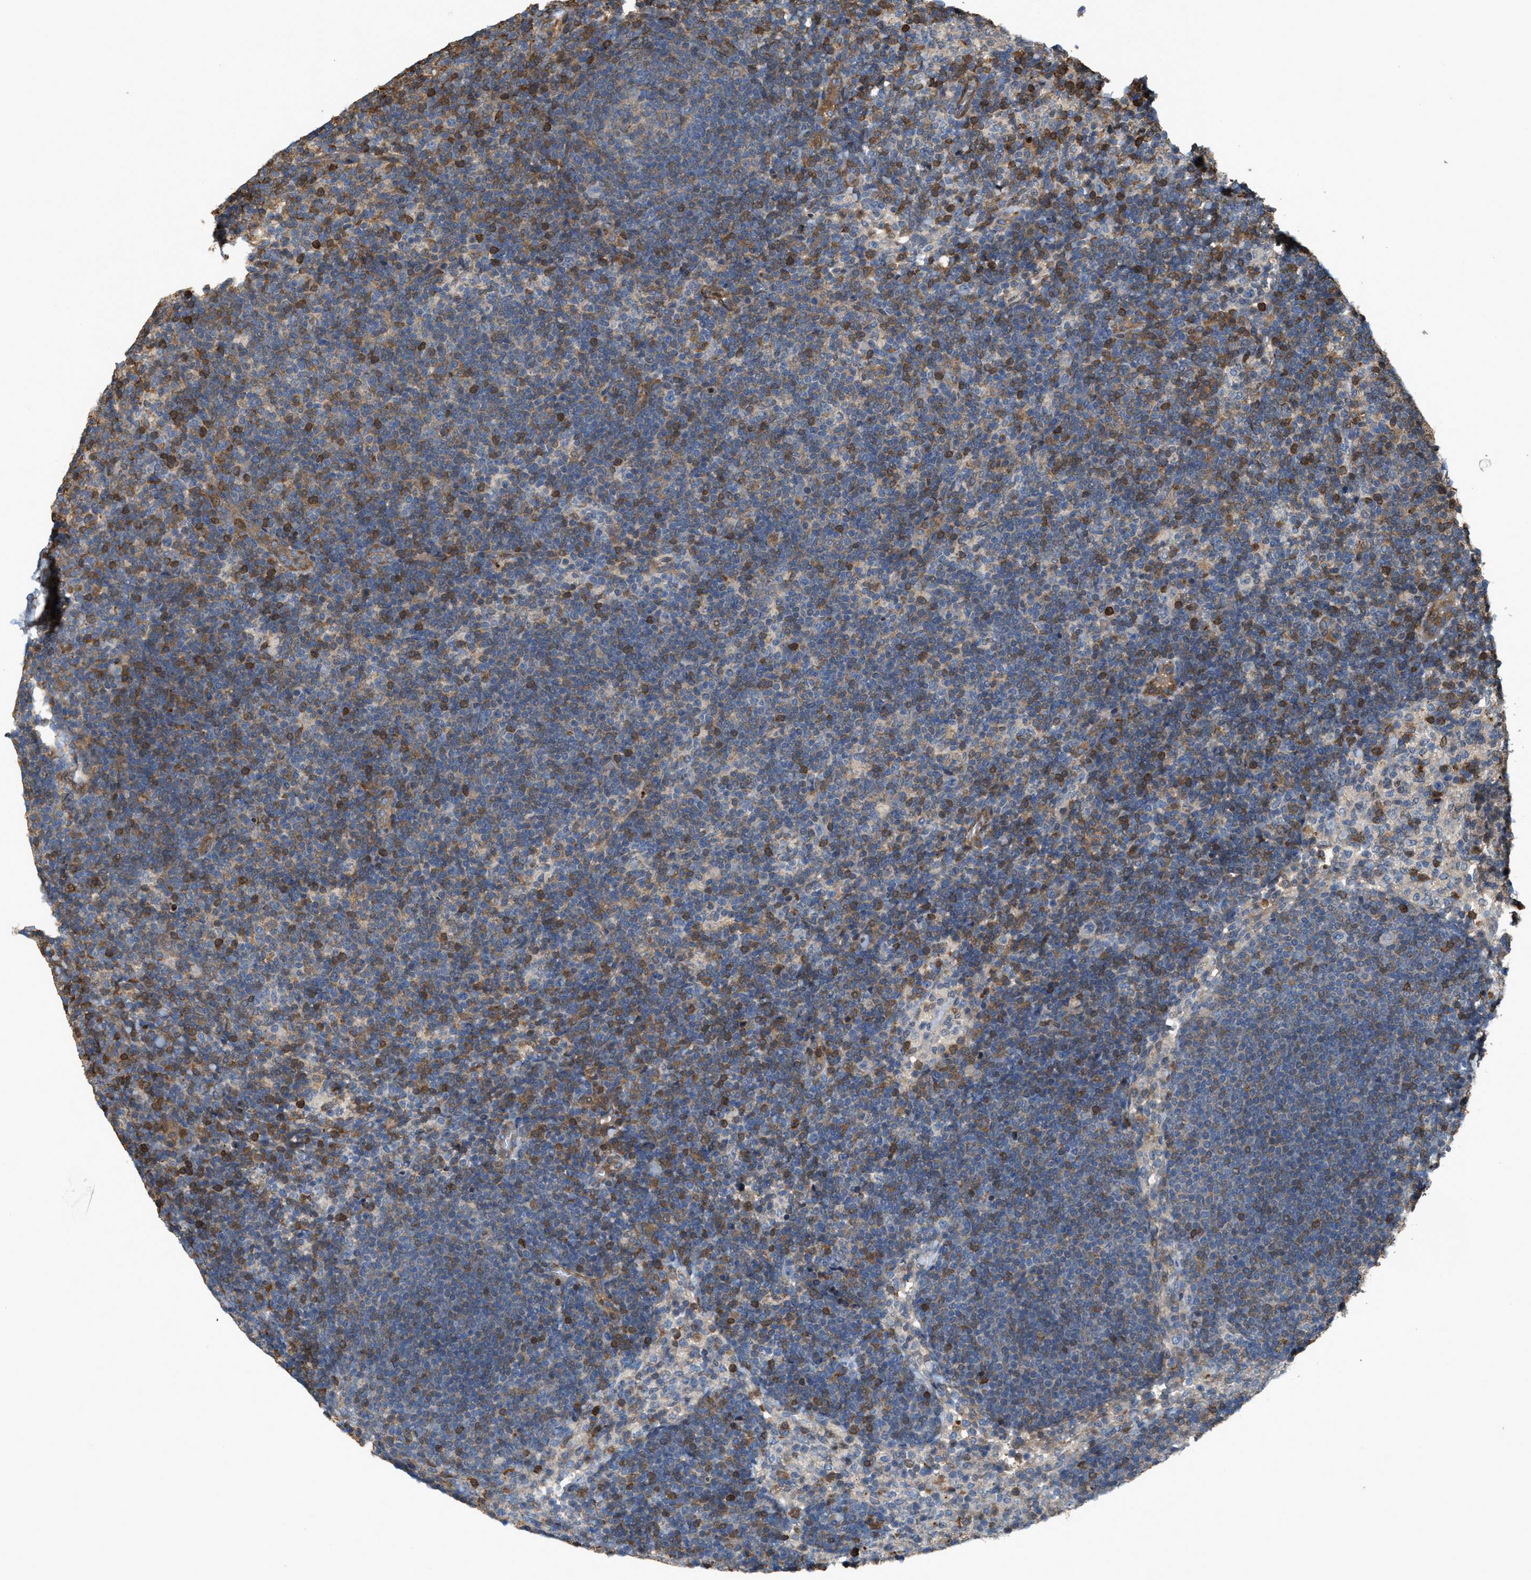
{"staining": {"intensity": "weak", "quantity": "<25%", "location": "cytoplasmic/membranous"}, "tissue": "lymph node", "cell_type": "Germinal center cells", "image_type": "normal", "snomed": [{"axis": "morphology", "description": "Normal tissue, NOS"}, {"axis": "morphology", "description": "Carcinoid, malignant, NOS"}, {"axis": "topography", "description": "Lymph node"}], "caption": "Human lymph node stained for a protein using IHC reveals no positivity in germinal center cells.", "gene": "SERPINB5", "patient": {"sex": "male", "age": 47}}